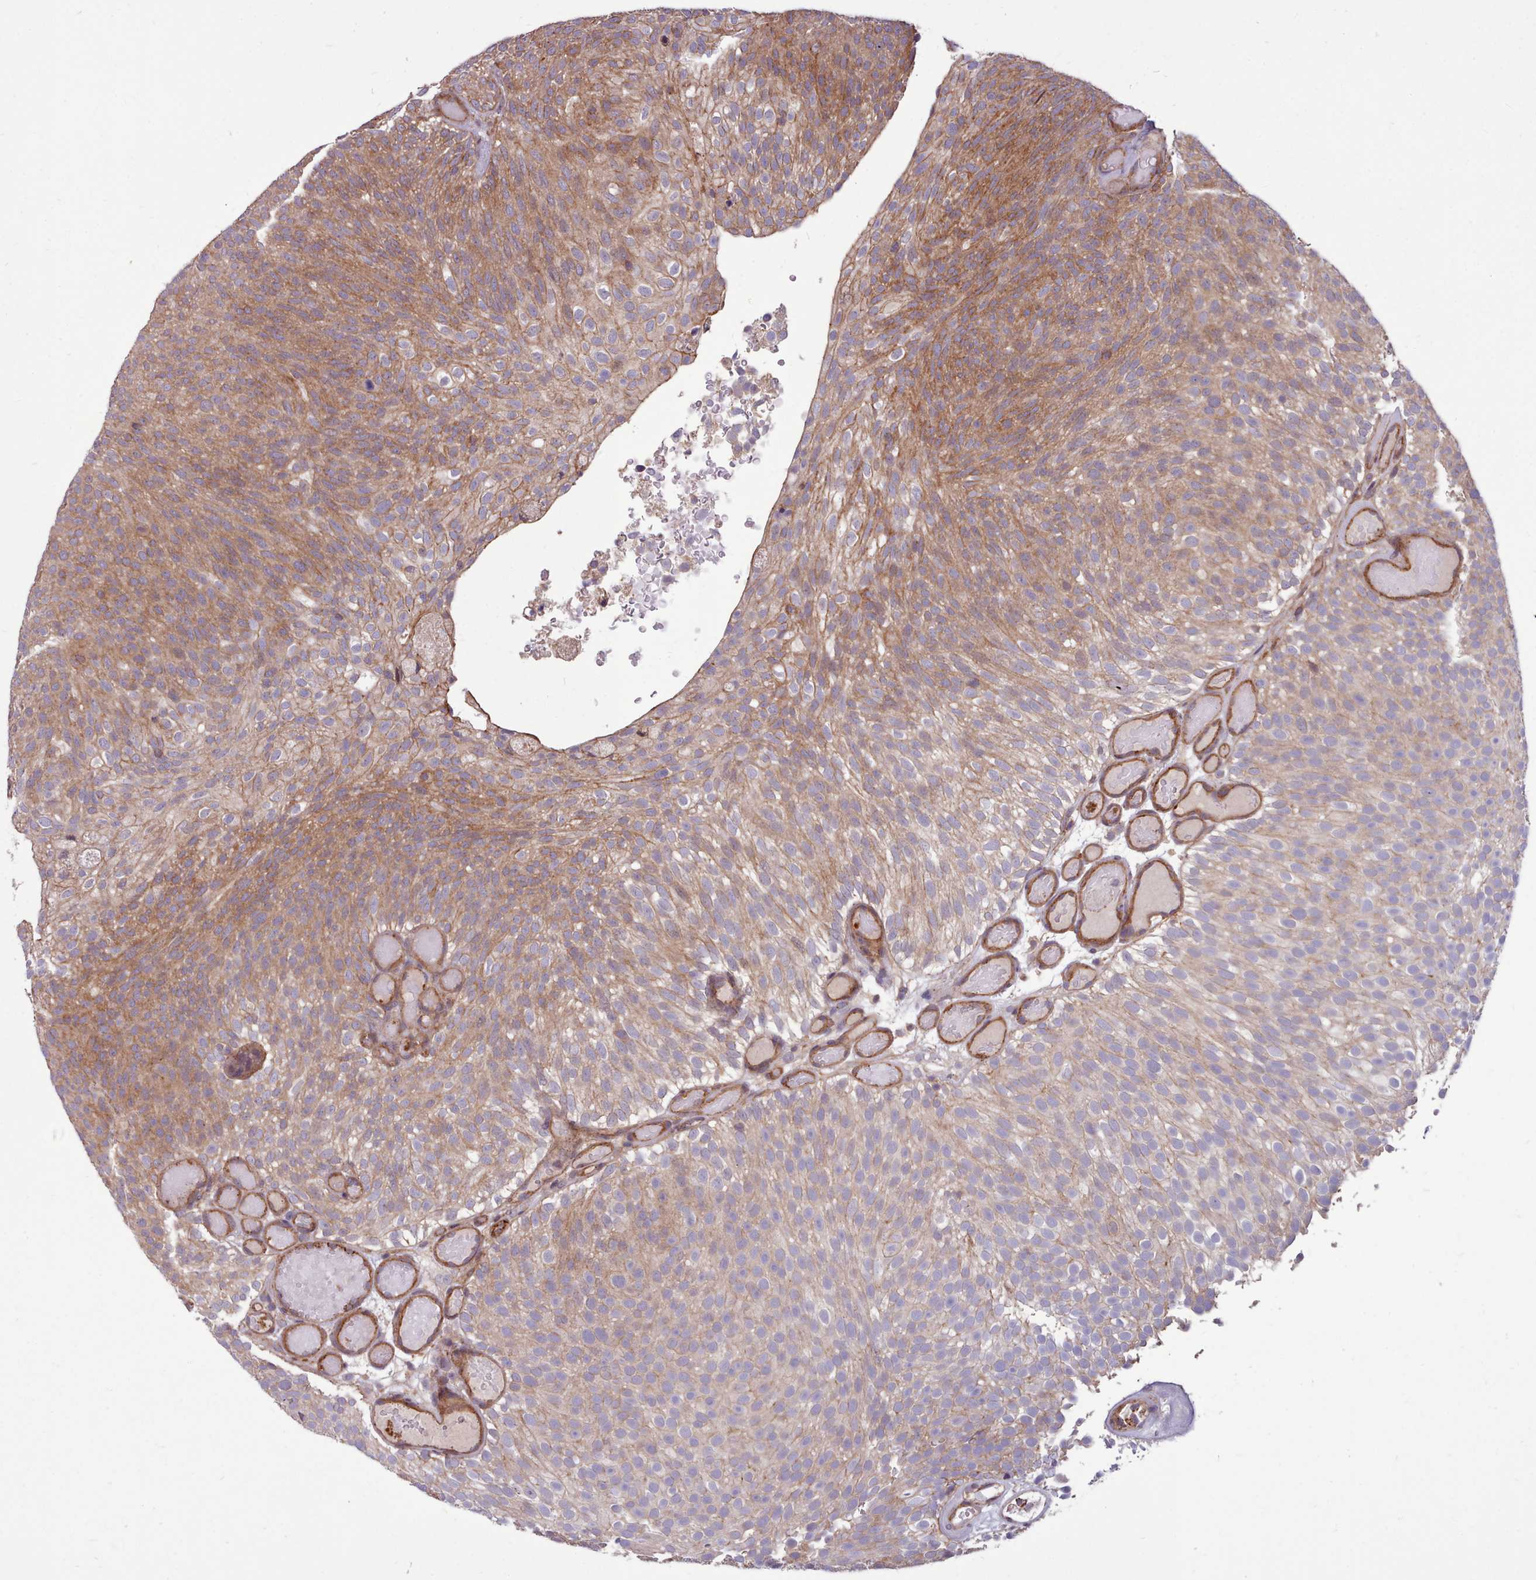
{"staining": {"intensity": "moderate", "quantity": ">75%", "location": "cytoplasmic/membranous"}, "tissue": "urothelial cancer", "cell_type": "Tumor cells", "image_type": "cancer", "snomed": [{"axis": "morphology", "description": "Urothelial carcinoma, Low grade"}, {"axis": "topography", "description": "Urinary bladder"}], "caption": "The image exhibits a brown stain indicating the presence of a protein in the cytoplasmic/membranous of tumor cells in urothelial cancer.", "gene": "STUB1", "patient": {"sex": "male", "age": 78}}